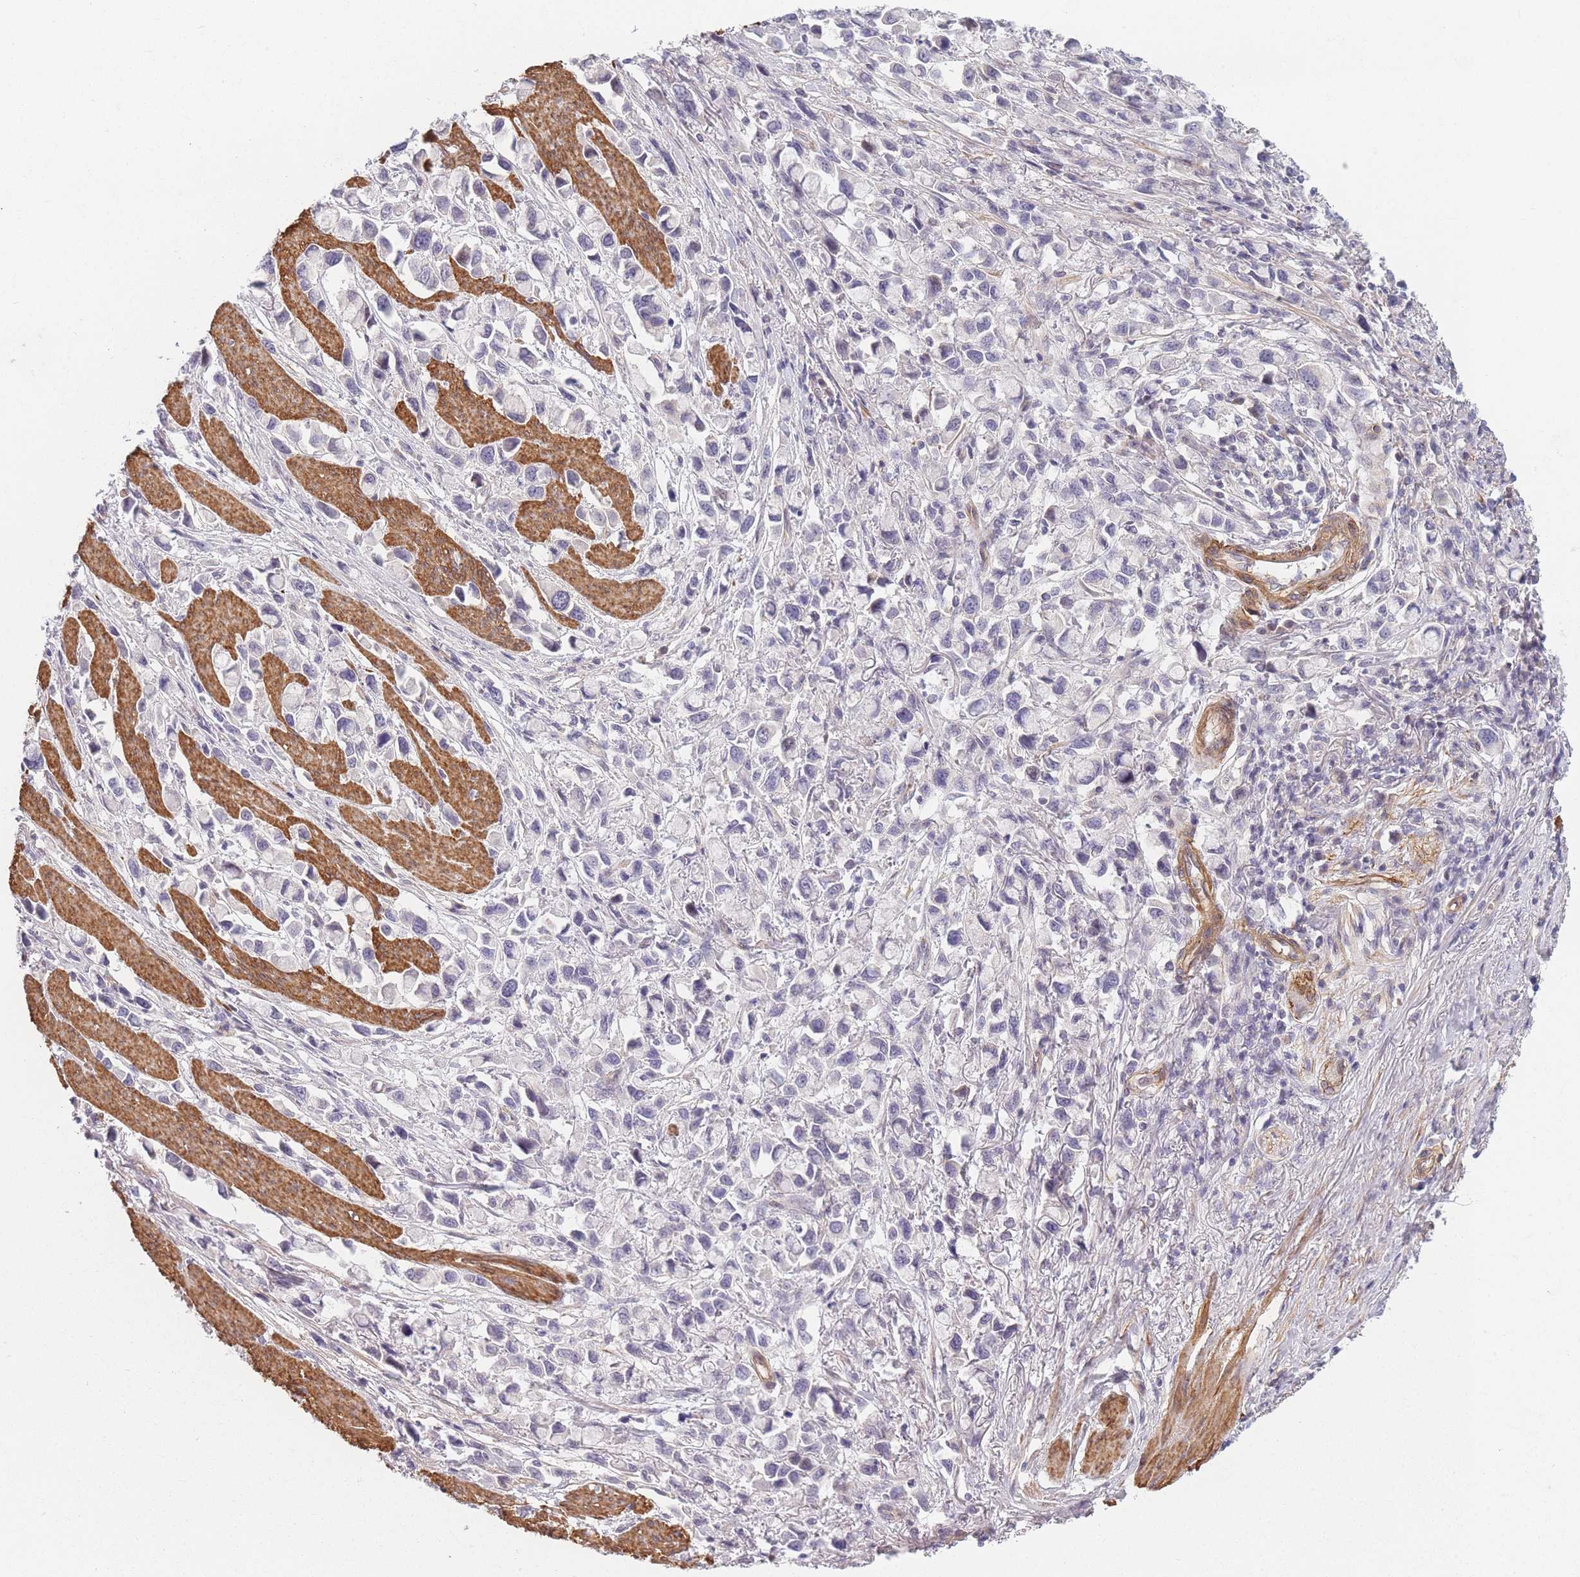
{"staining": {"intensity": "negative", "quantity": "none", "location": "none"}, "tissue": "stomach cancer", "cell_type": "Tumor cells", "image_type": "cancer", "snomed": [{"axis": "morphology", "description": "Adenocarcinoma, NOS"}, {"axis": "topography", "description": "Stomach"}], "caption": "This micrograph is of stomach adenocarcinoma stained with immunohistochemistry (IHC) to label a protein in brown with the nuclei are counter-stained blue. There is no staining in tumor cells.", "gene": "SLC7A6", "patient": {"sex": "female", "age": 81}}